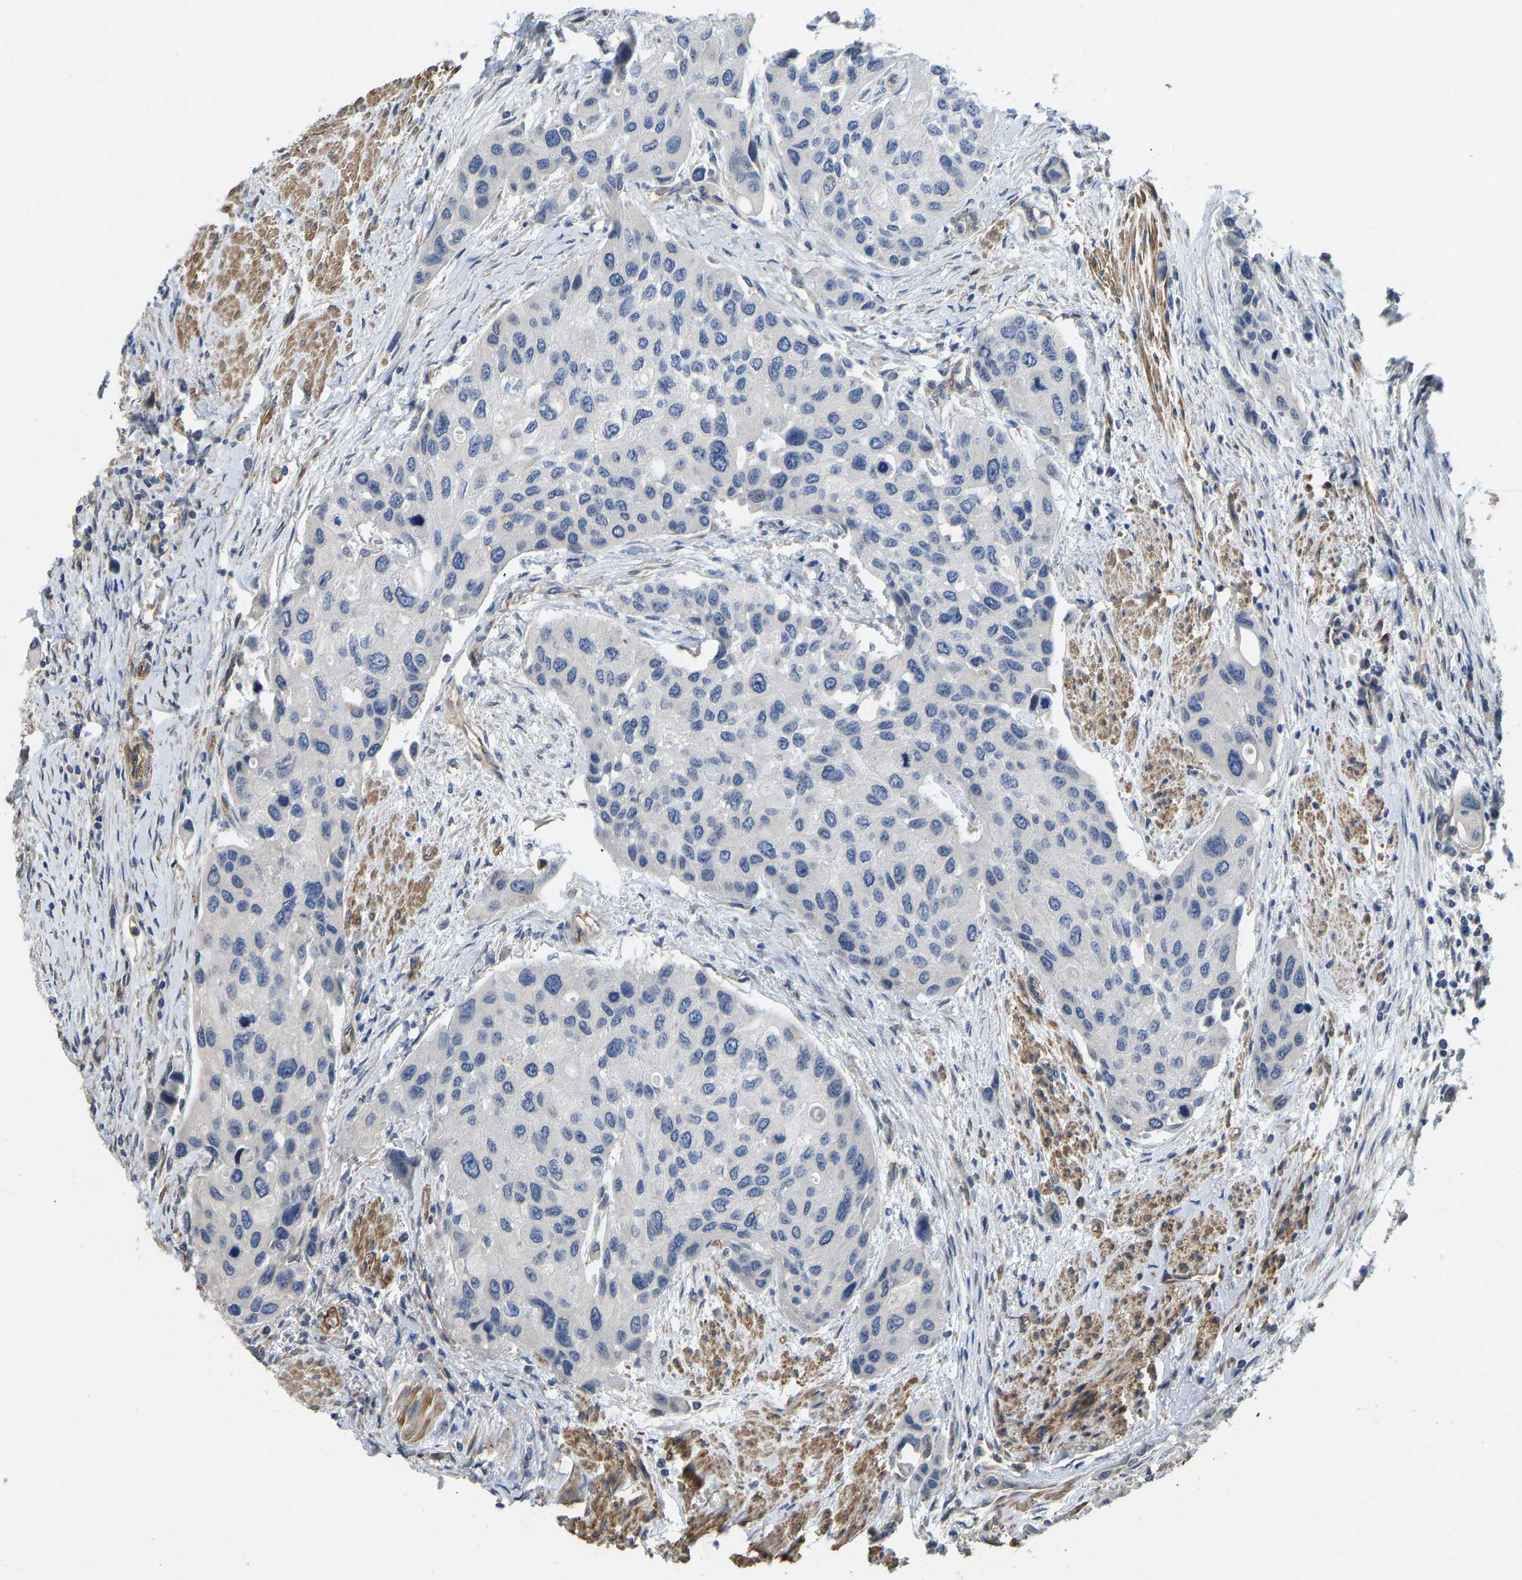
{"staining": {"intensity": "negative", "quantity": "none", "location": "none"}, "tissue": "urothelial cancer", "cell_type": "Tumor cells", "image_type": "cancer", "snomed": [{"axis": "morphology", "description": "Urothelial carcinoma, High grade"}, {"axis": "topography", "description": "Urinary bladder"}], "caption": "The immunohistochemistry (IHC) micrograph has no significant staining in tumor cells of high-grade urothelial carcinoma tissue. Brightfield microscopy of immunohistochemistry (IHC) stained with DAB (3,3'-diaminobenzidine) (brown) and hematoxylin (blue), captured at high magnification.", "gene": "ELMO2", "patient": {"sex": "female", "age": 56}}